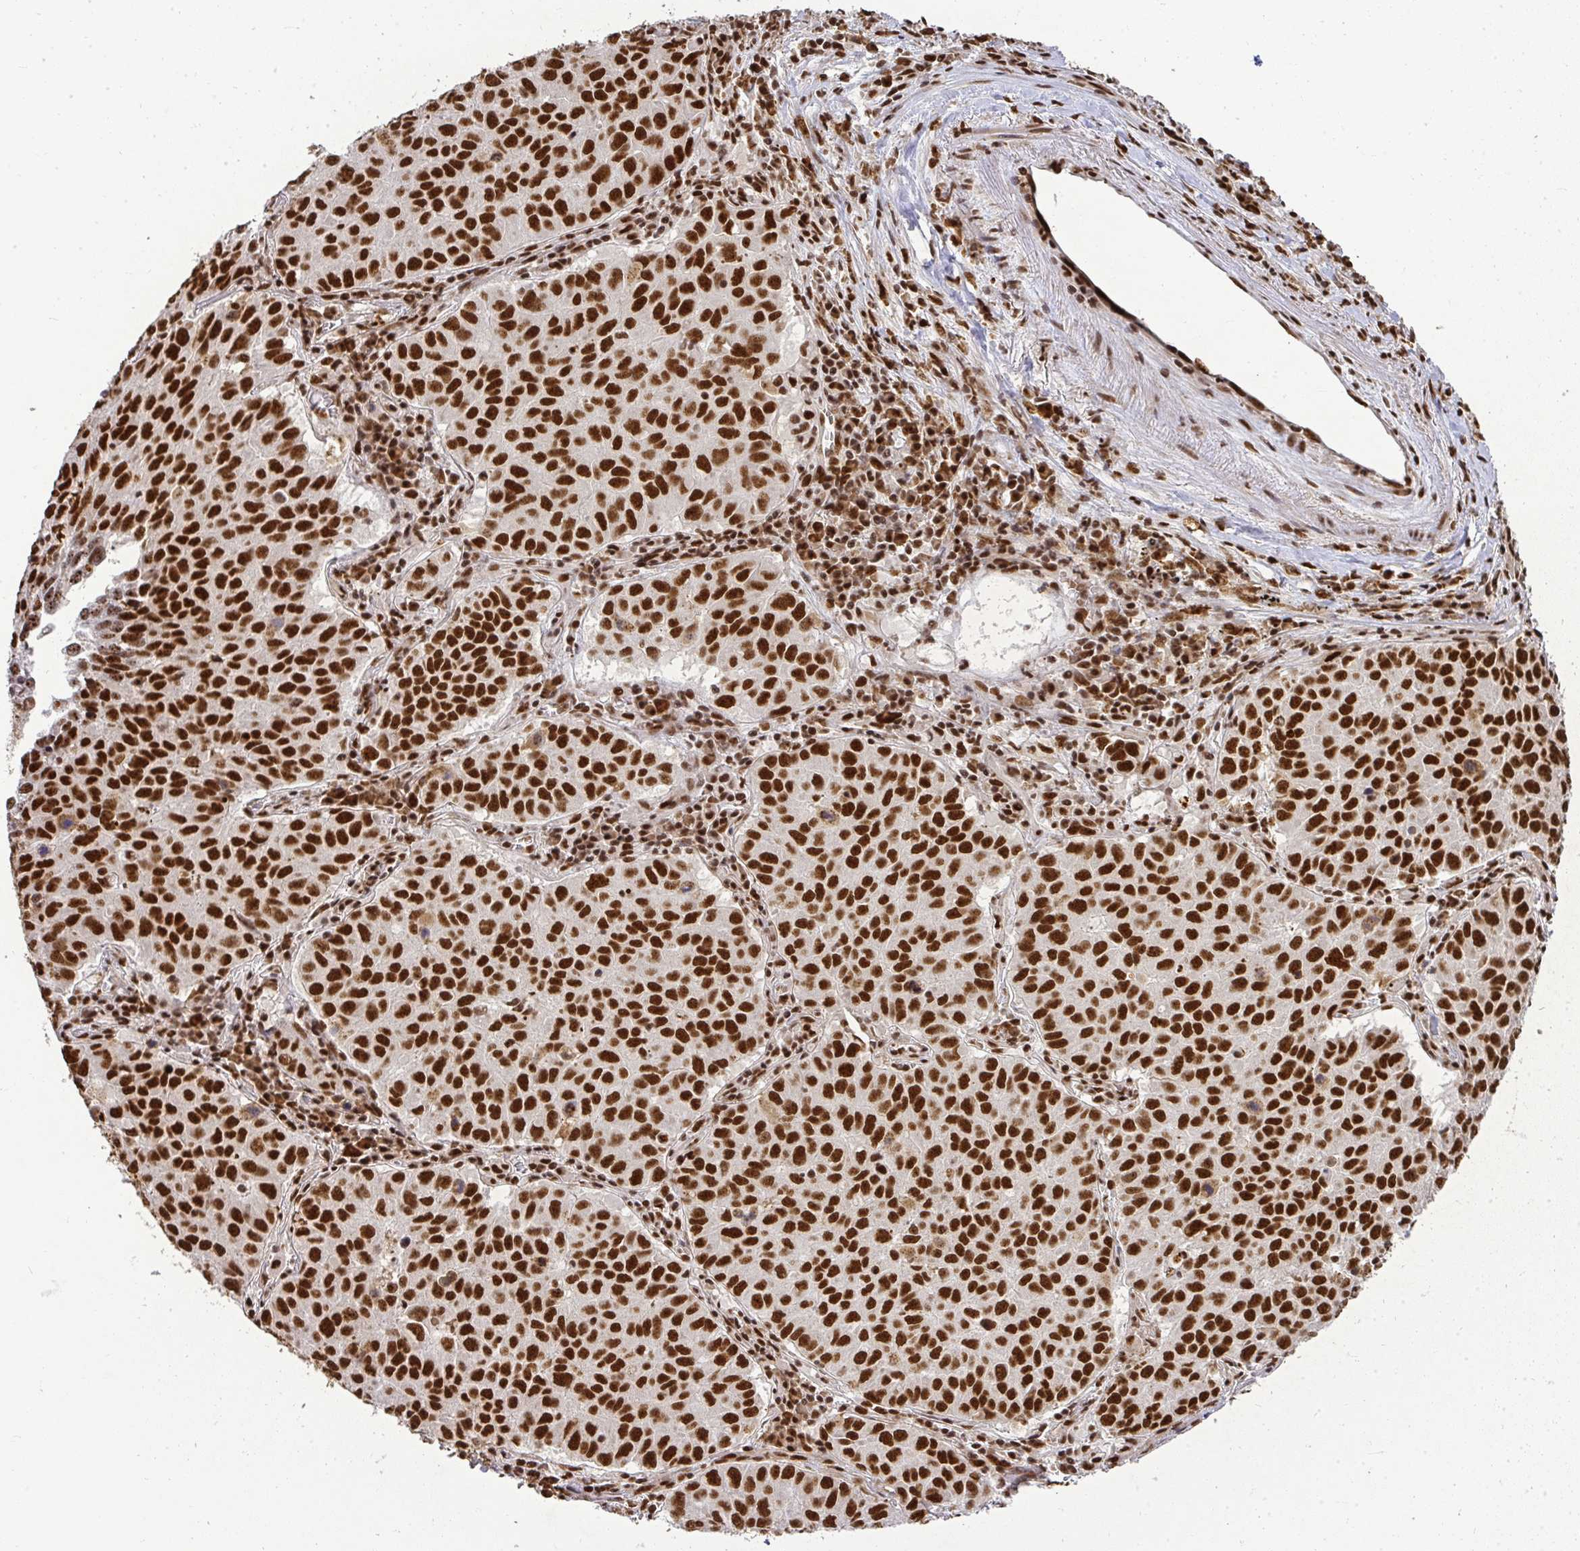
{"staining": {"intensity": "strong", "quantity": ">75%", "location": "nuclear"}, "tissue": "lung cancer", "cell_type": "Tumor cells", "image_type": "cancer", "snomed": [{"axis": "morphology", "description": "Adenocarcinoma, NOS"}, {"axis": "topography", "description": "Lung"}], "caption": "Immunohistochemical staining of human lung cancer demonstrates strong nuclear protein expression in approximately >75% of tumor cells.", "gene": "U2AF1", "patient": {"sex": "female", "age": 50}}